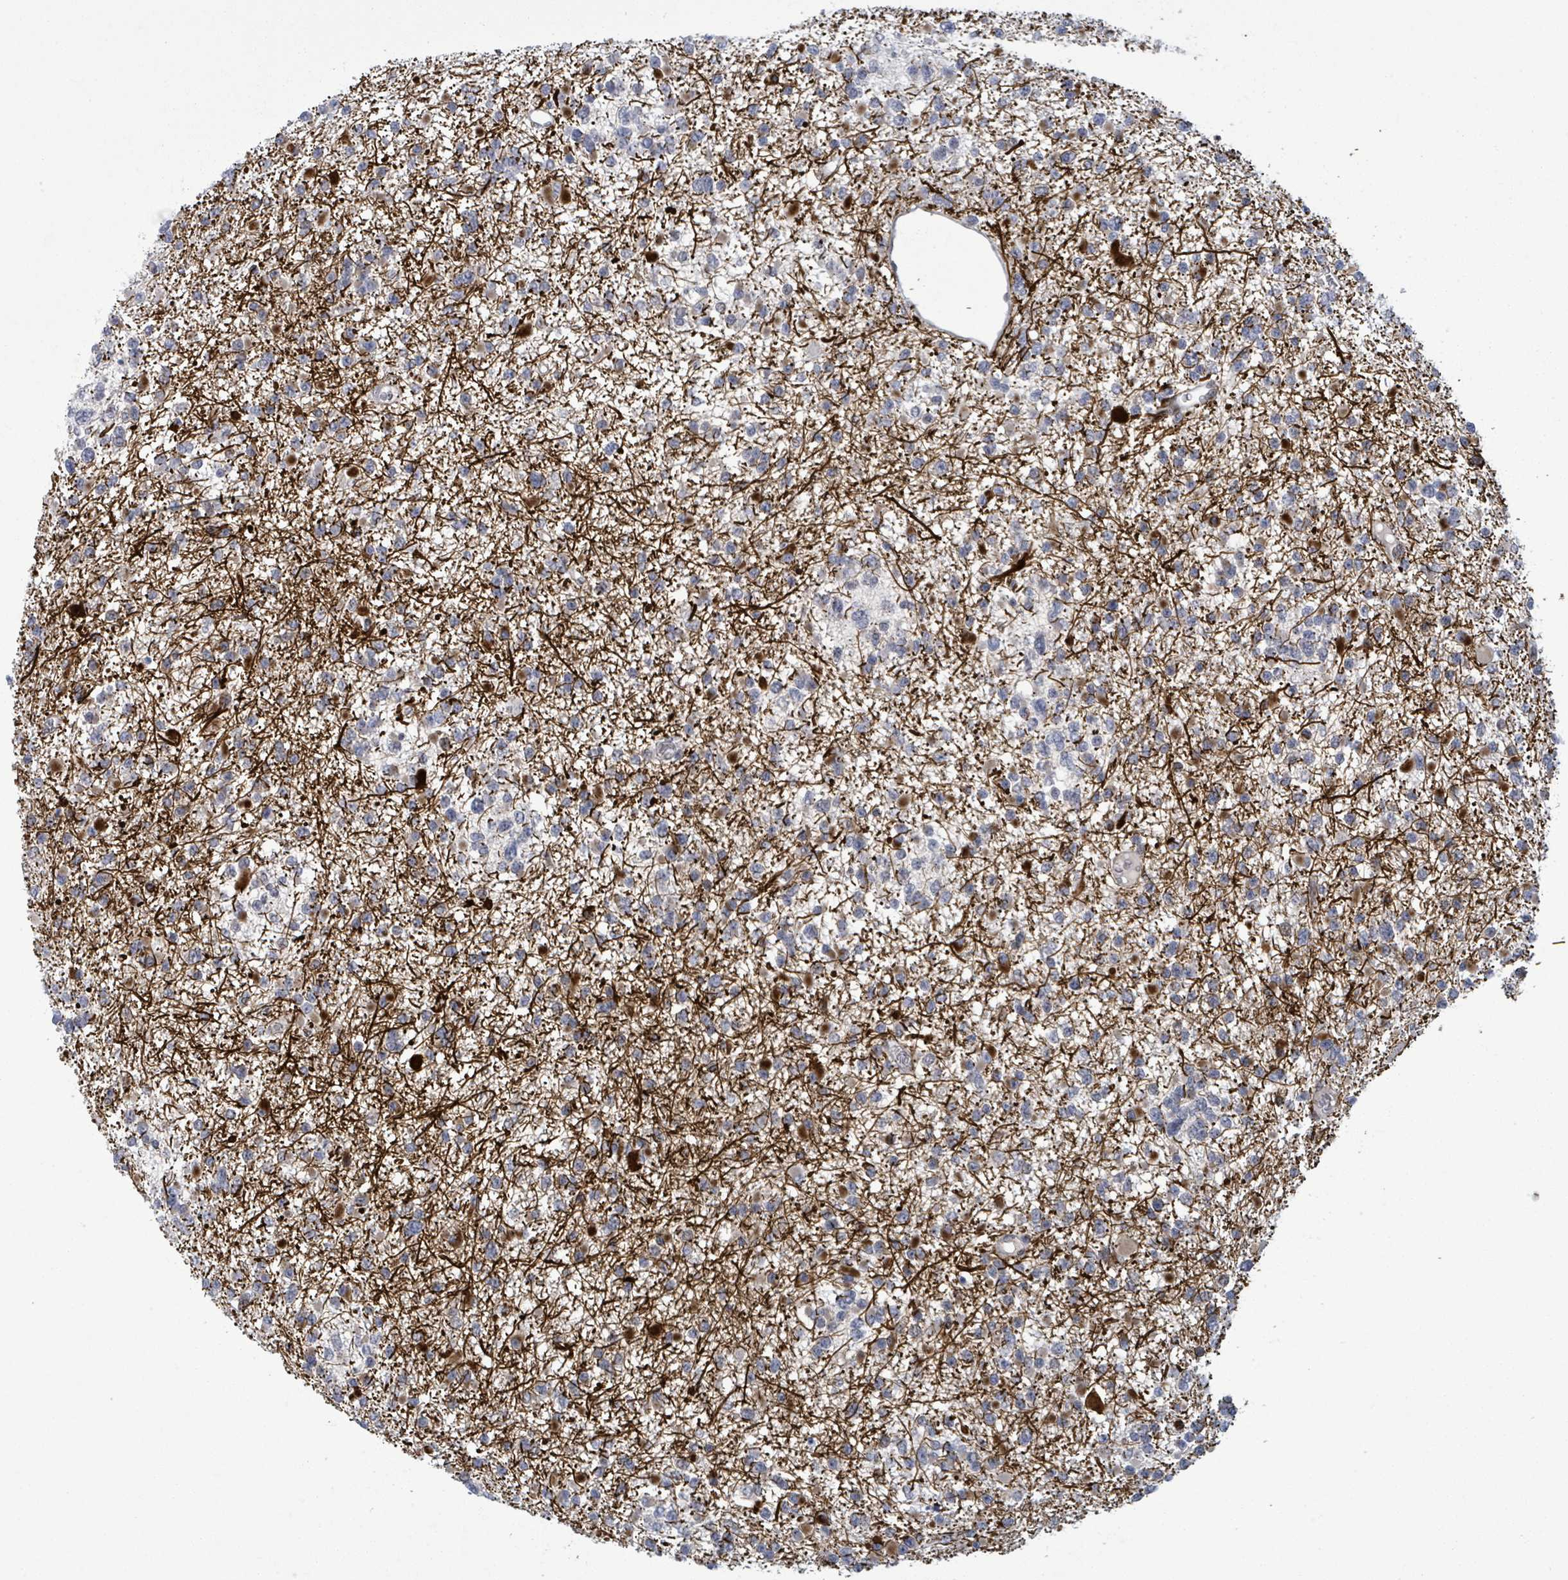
{"staining": {"intensity": "negative", "quantity": "none", "location": "none"}, "tissue": "glioma", "cell_type": "Tumor cells", "image_type": "cancer", "snomed": [{"axis": "morphology", "description": "Glioma, malignant, Low grade"}, {"axis": "topography", "description": "Brain"}], "caption": "Immunohistochemistry (IHC) of human glioma reveals no positivity in tumor cells.", "gene": "TUSC1", "patient": {"sex": "female", "age": 22}}